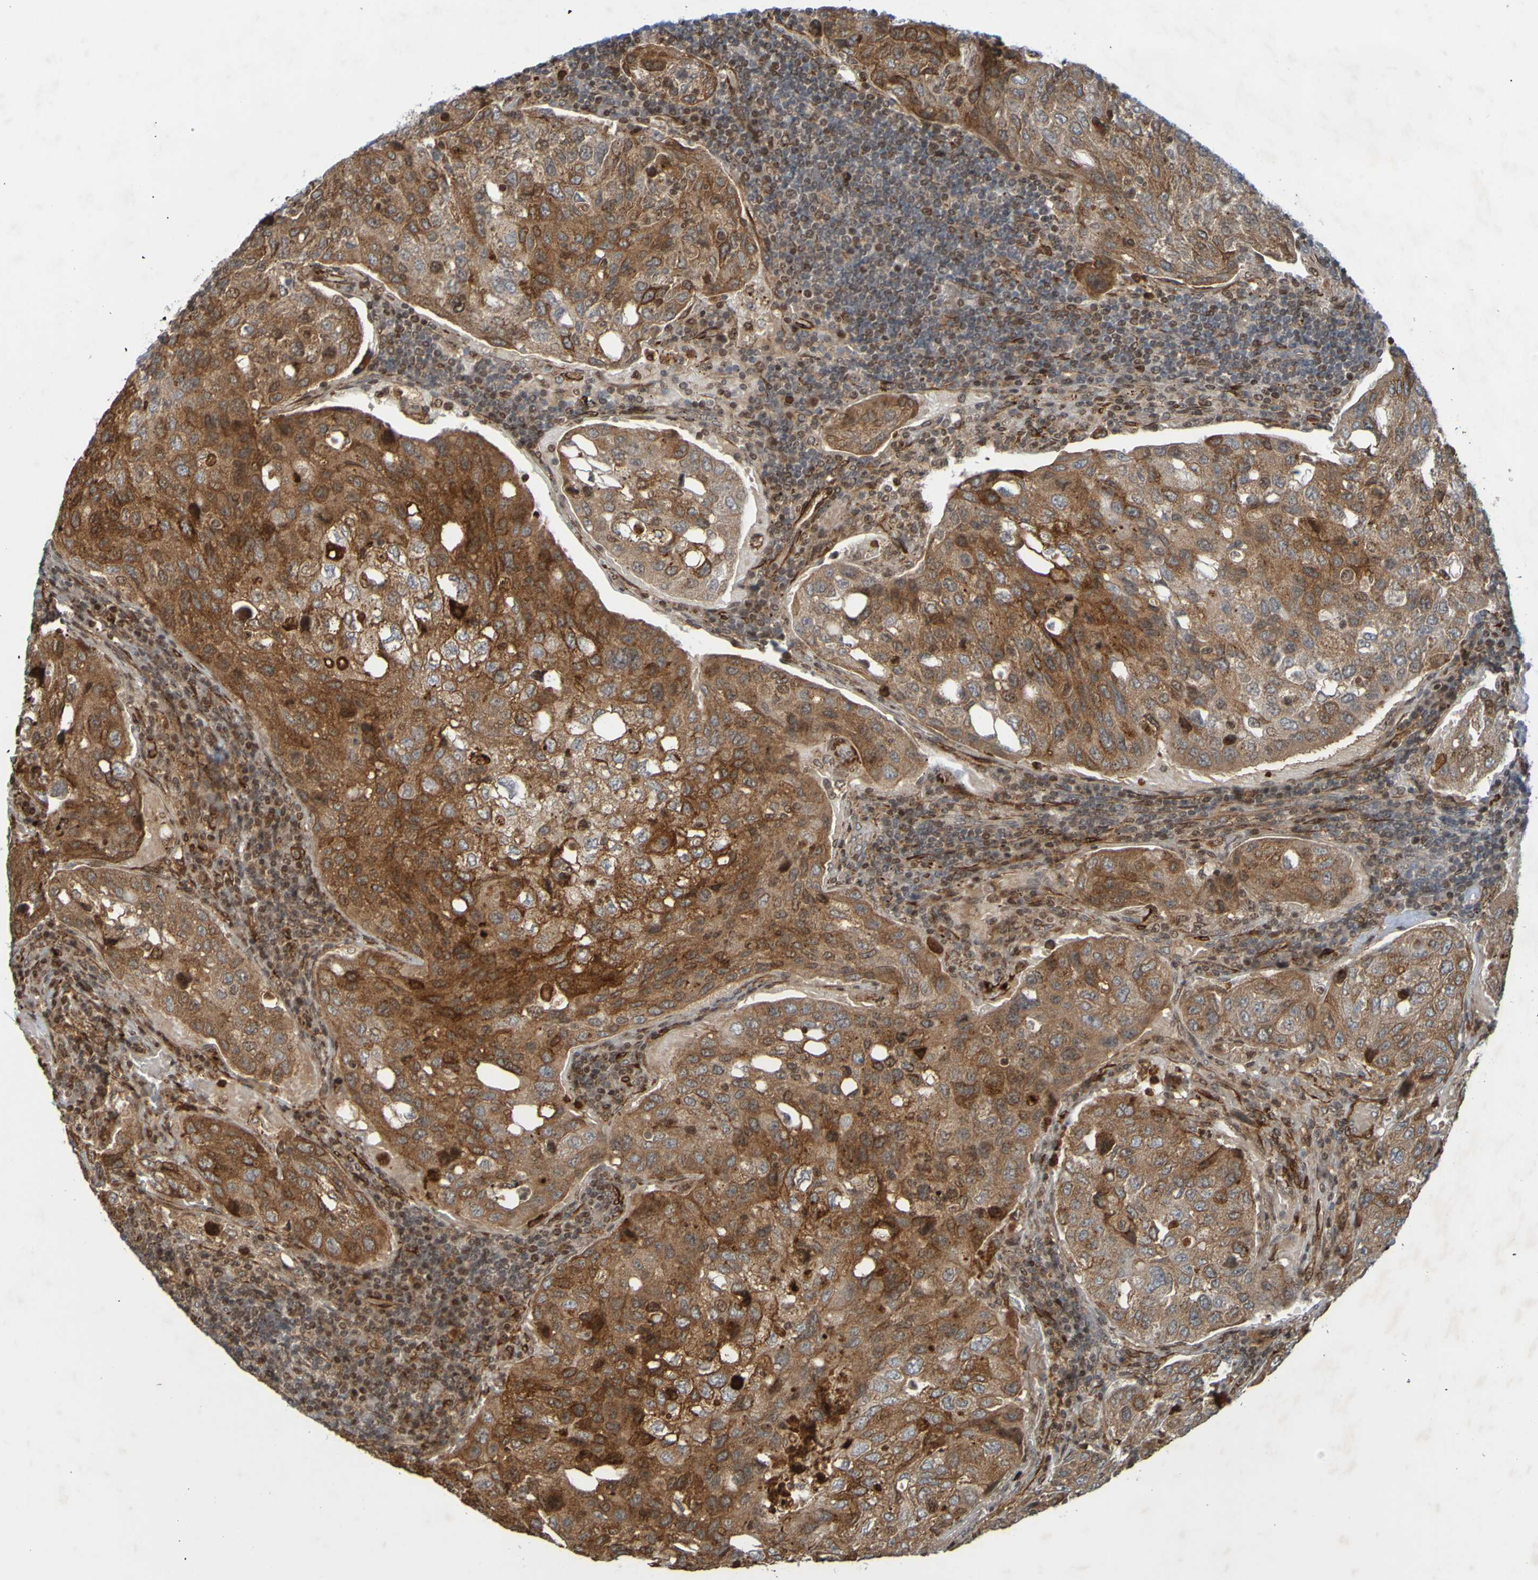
{"staining": {"intensity": "moderate", "quantity": ">75%", "location": "cytoplasmic/membranous"}, "tissue": "urothelial cancer", "cell_type": "Tumor cells", "image_type": "cancer", "snomed": [{"axis": "morphology", "description": "Urothelial carcinoma, High grade"}, {"axis": "topography", "description": "Lymph node"}, {"axis": "topography", "description": "Urinary bladder"}], "caption": "Brown immunohistochemical staining in human urothelial cancer displays moderate cytoplasmic/membranous staining in approximately >75% of tumor cells.", "gene": "GUCY1A1", "patient": {"sex": "male", "age": 51}}